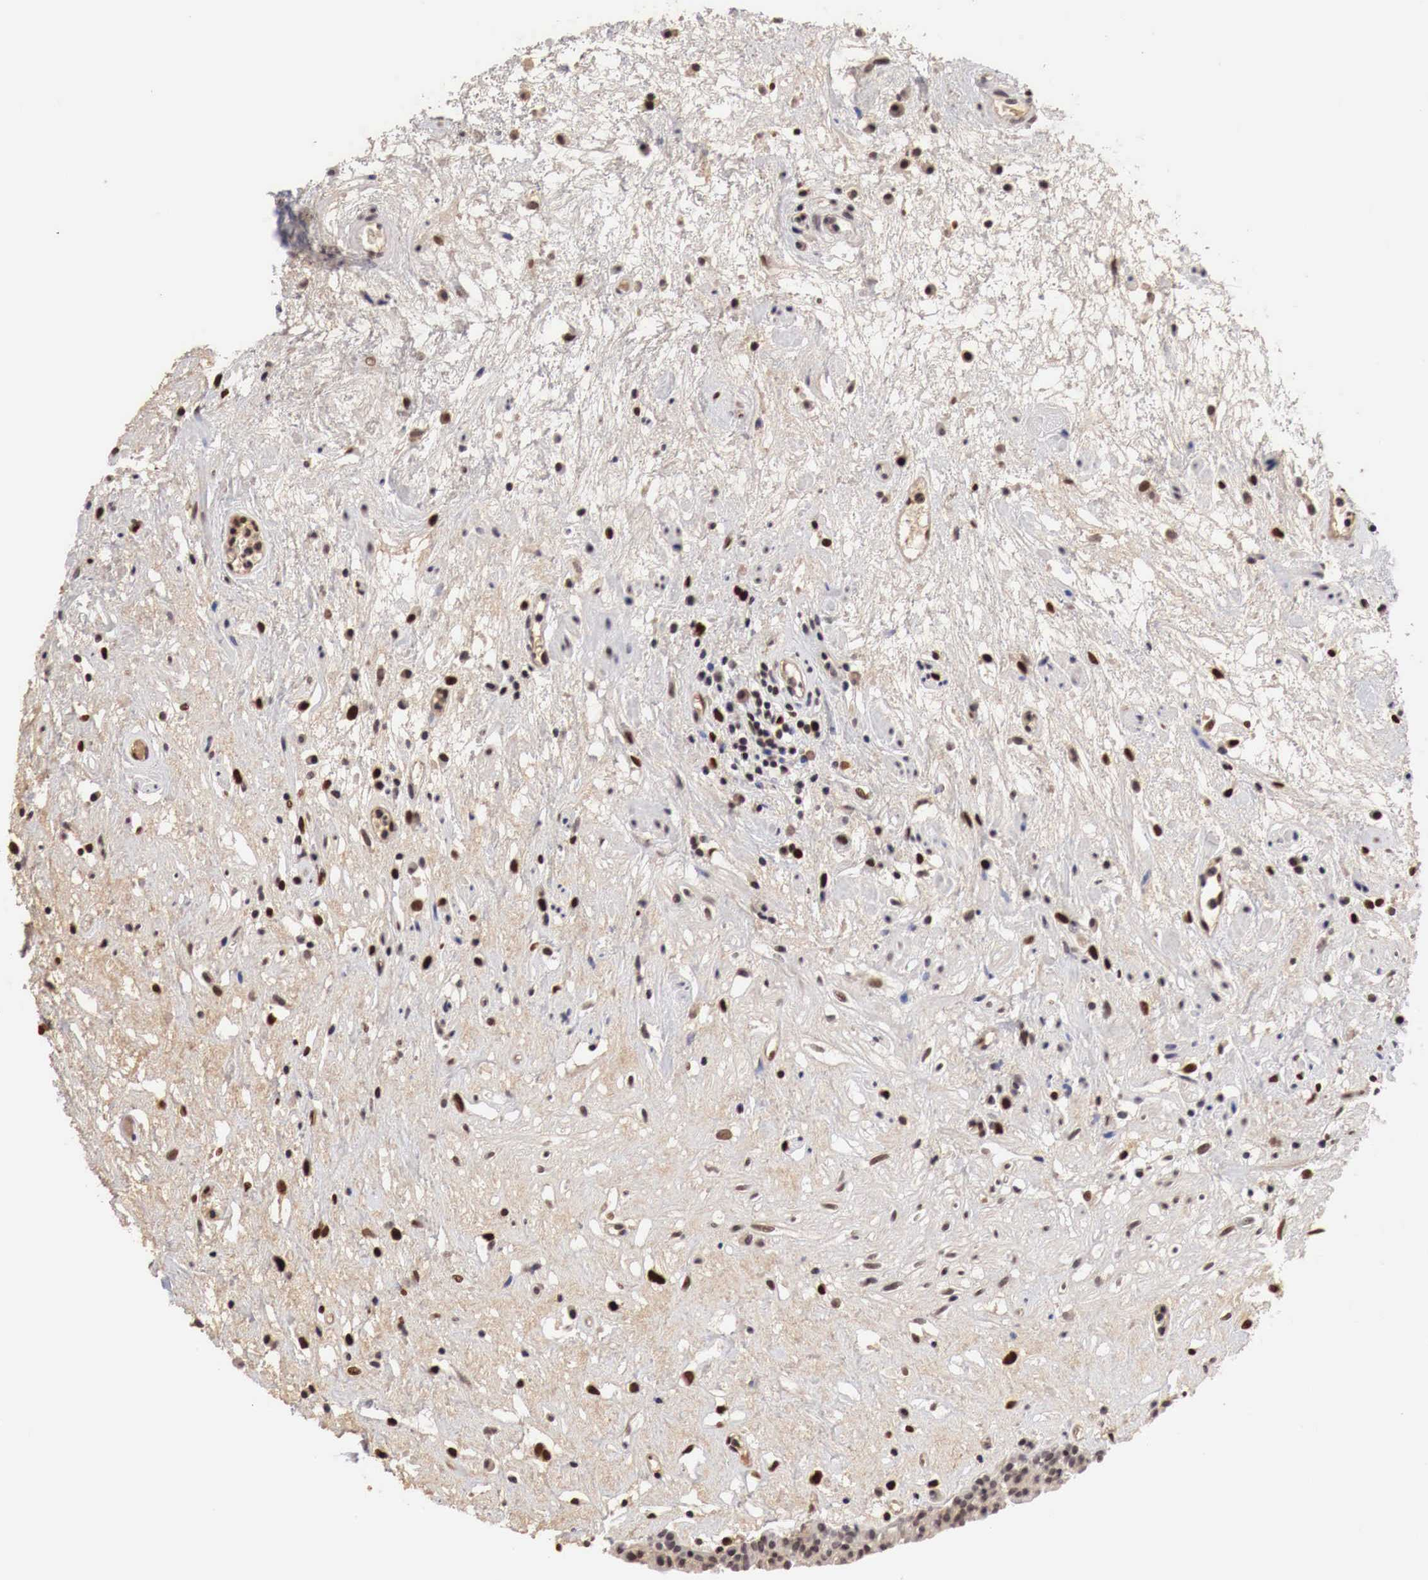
{"staining": {"intensity": "weak", "quantity": "<25%", "location": "nuclear"}, "tissue": "urinary bladder", "cell_type": "Urothelial cells", "image_type": "normal", "snomed": [{"axis": "morphology", "description": "Normal tissue, NOS"}, {"axis": "topography", "description": "Urinary bladder"}], "caption": "Urinary bladder stained for a protein using immunohistochemistry reveals no expression urothelial cells.", "gene": "DACH2", "patient": {"sex": "male", "age": 48}}